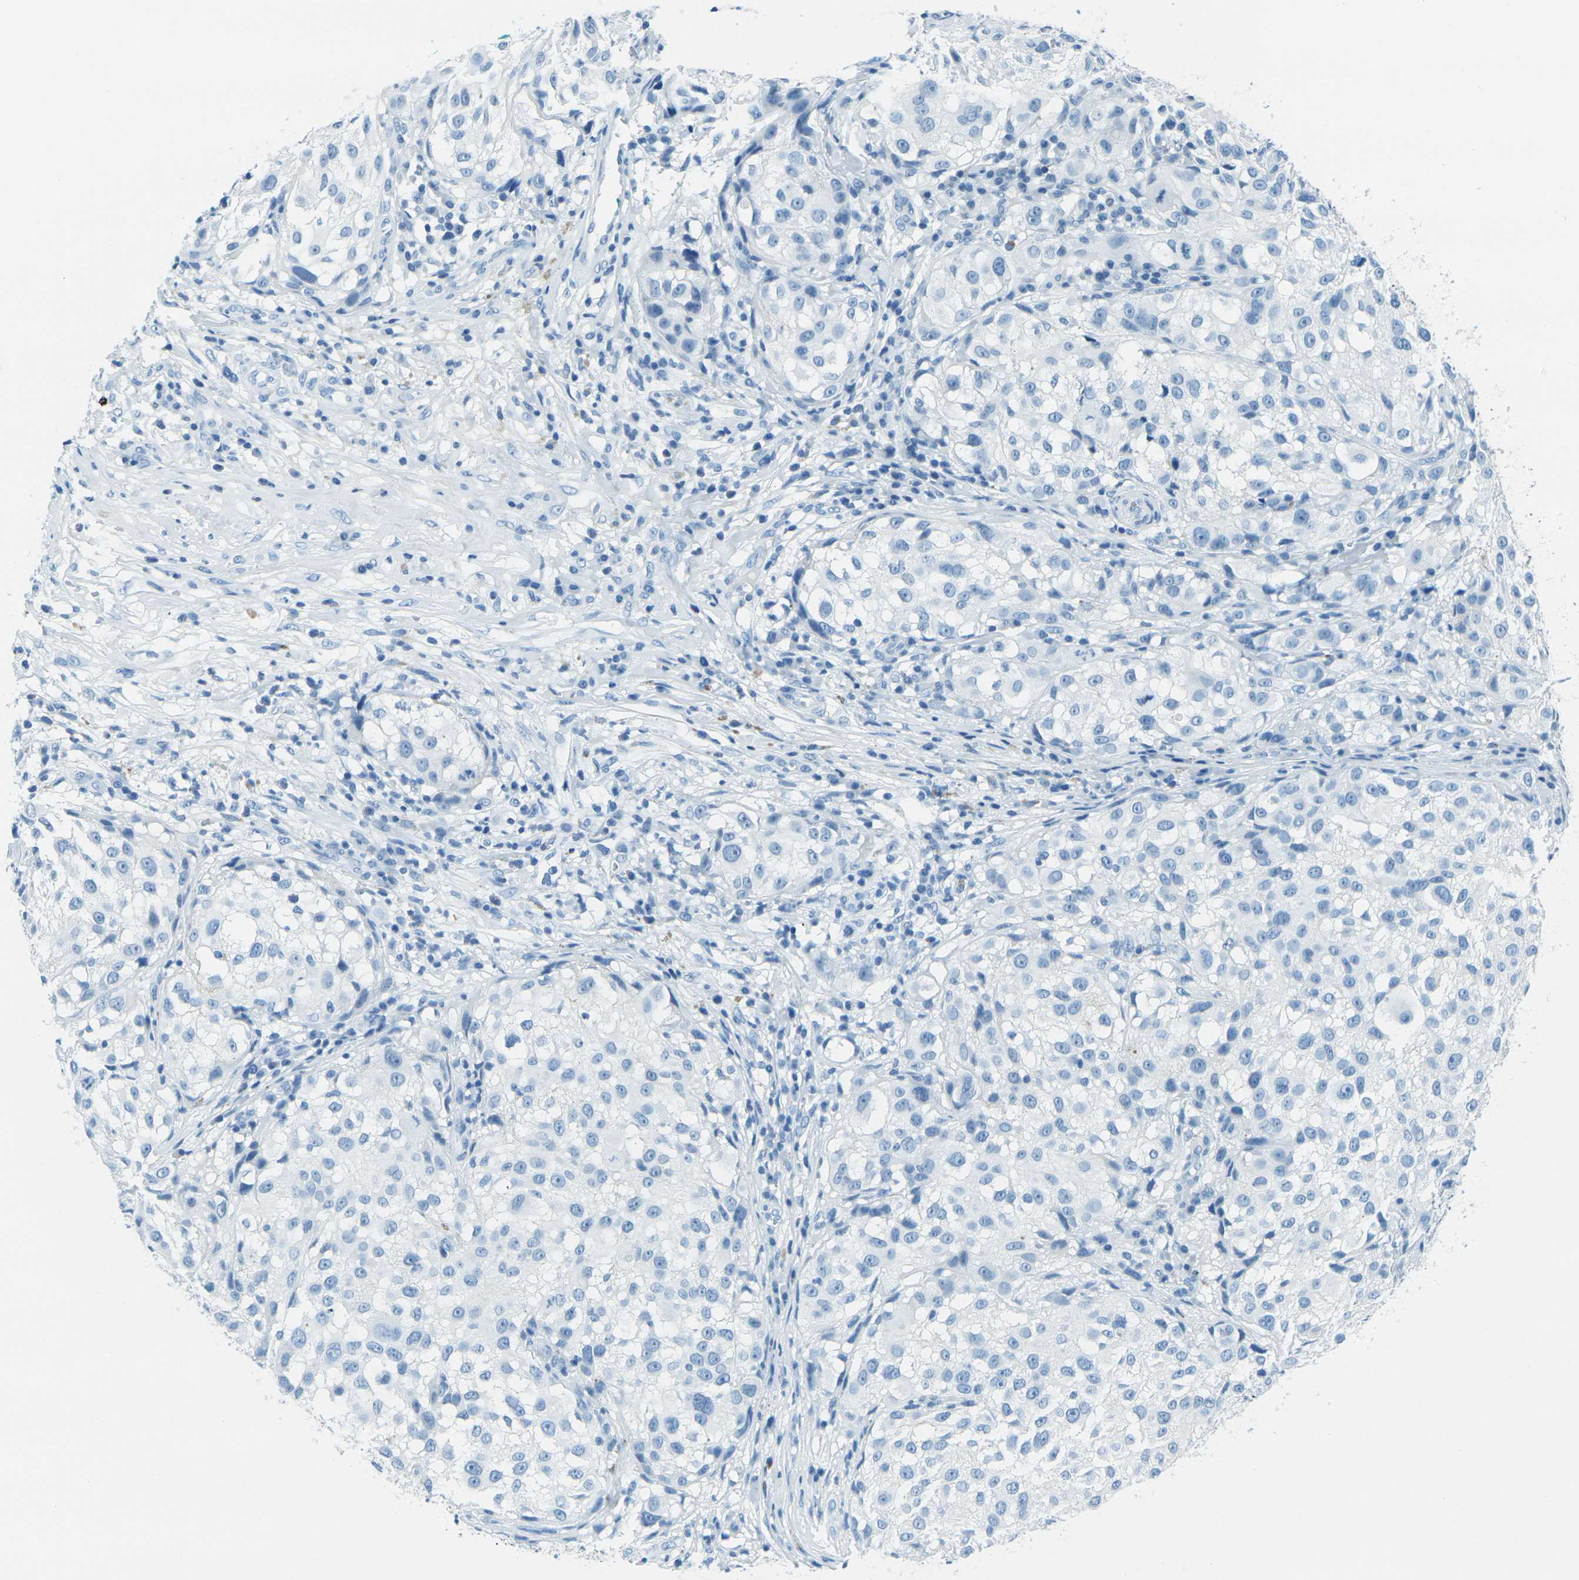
{"staining": {"intensity": "negative", "quantity": "none", "location": "none"}, "tissue": "melanoma", "cell_type": "Tumor cells", "image_type": "cancer", "snomed": [{"axis": "morphology", "description": "Necrosis, NOS"}, {"axis": "morphology", "description": "Malignant melanoma, NOS"}, {"axis": "topography", "description": "Skin"}], "caption": "IHC photomicrograph of neoplastic tissue: malignant melanoma stained with DAB demonstrates no significant protein expression in tumor cells.", "gene": "OCLN", "patient": {"sex": "female", "age": 87}}